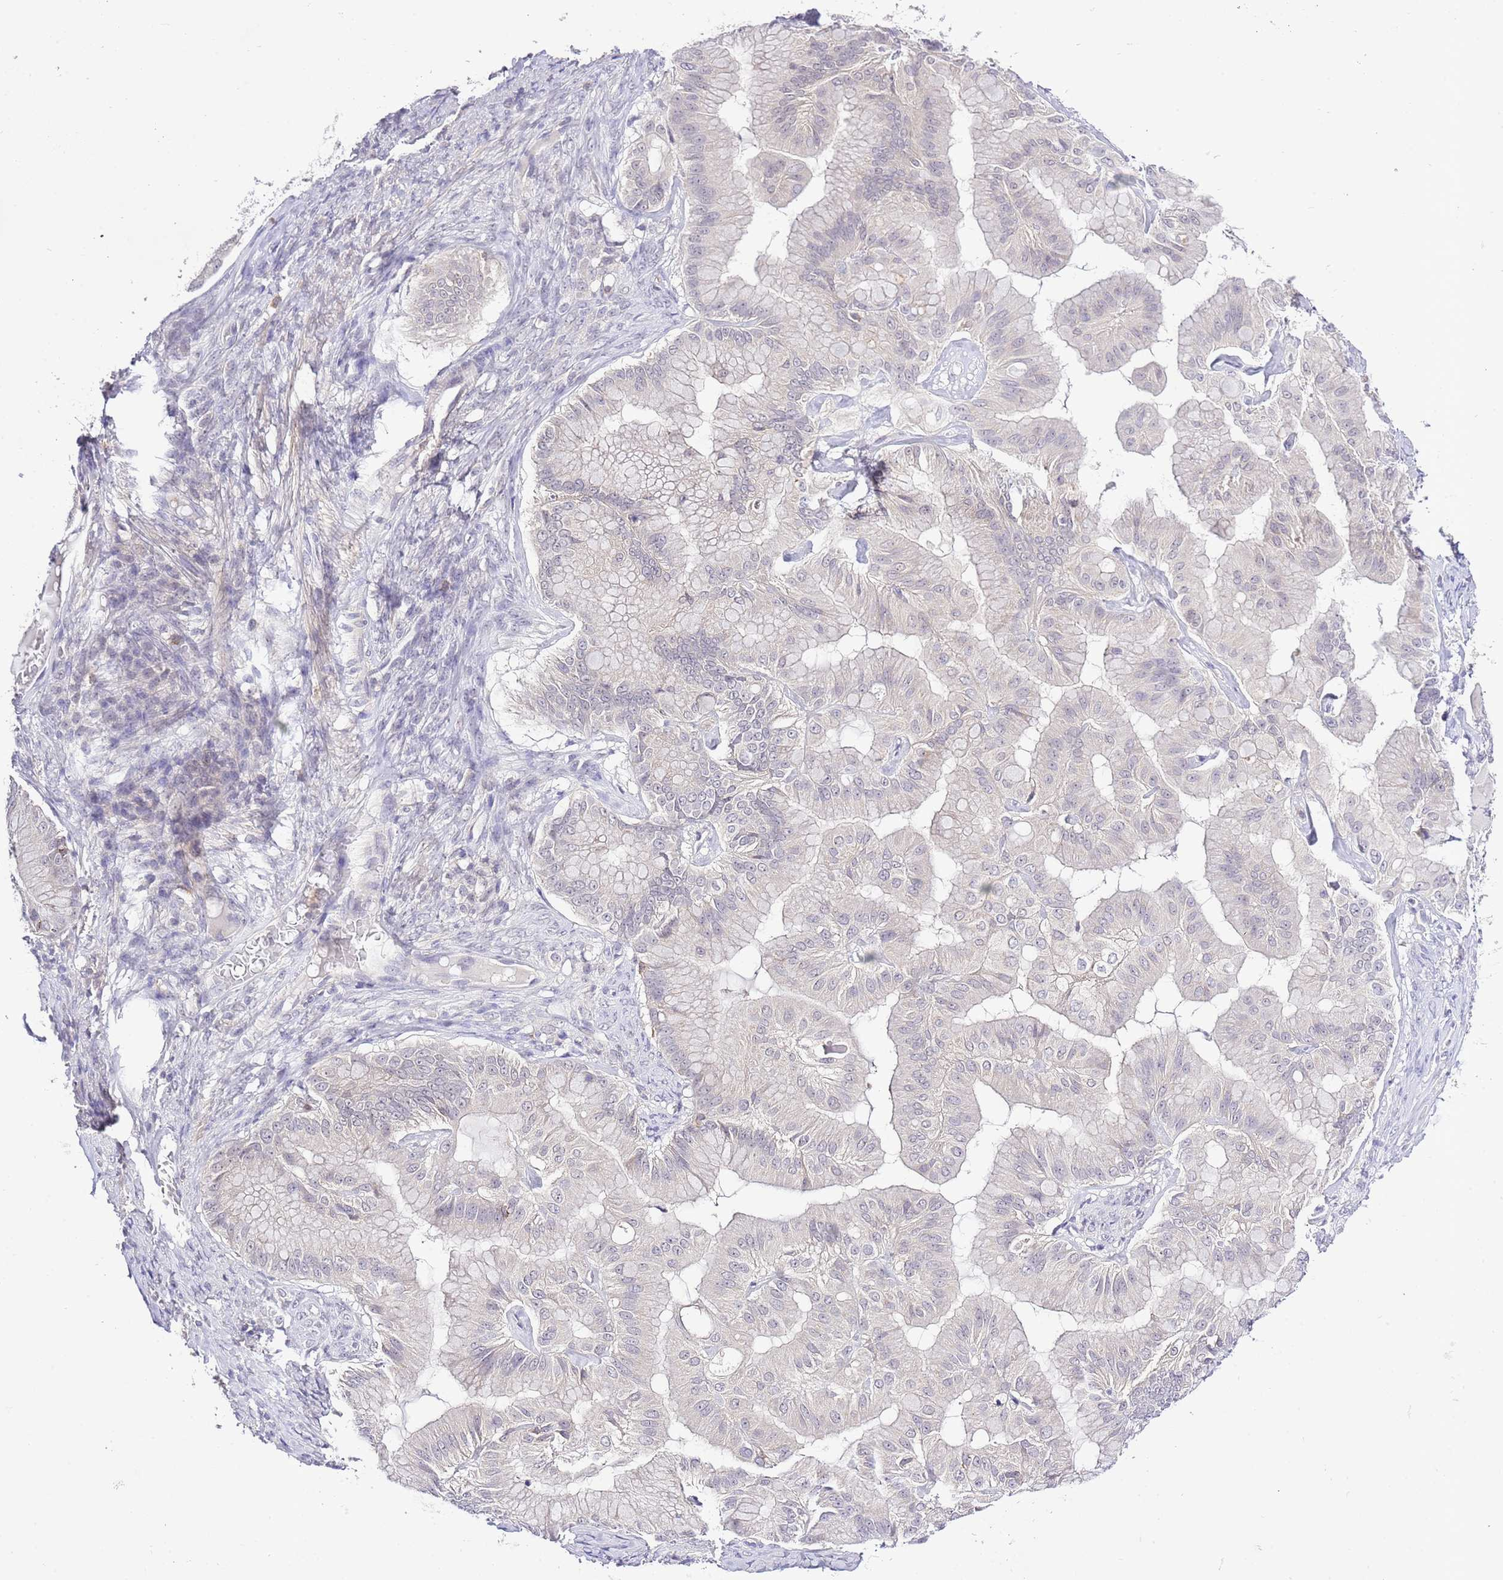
{"staining": {"intensity": "negative", "quantity": "none", "location": "none"}, "tissue": "ovarian cancer", "cell_type": "Tumor cells", "image_type": "cancer", "snomed": [{"axis": "morphology", "description": "Cystadenocarcinoma, mucinous, NOS"}, {"axis": "topography", "description": "Ovary"}], "caption": "DAB immunohistochemical staining of ovarian mucinous cystadenocarcinoma demonstrates no significant positivity in tumor cells. (Stains: DAB (3,3'-diaminobenzidine) immunohistochemistry (IHC) with hematoxylin counter stain, Microscopy: brightfield microscopy at high magnification).", "gene": "EFHD1", "patient": {"sex": "female", "age": 61}}